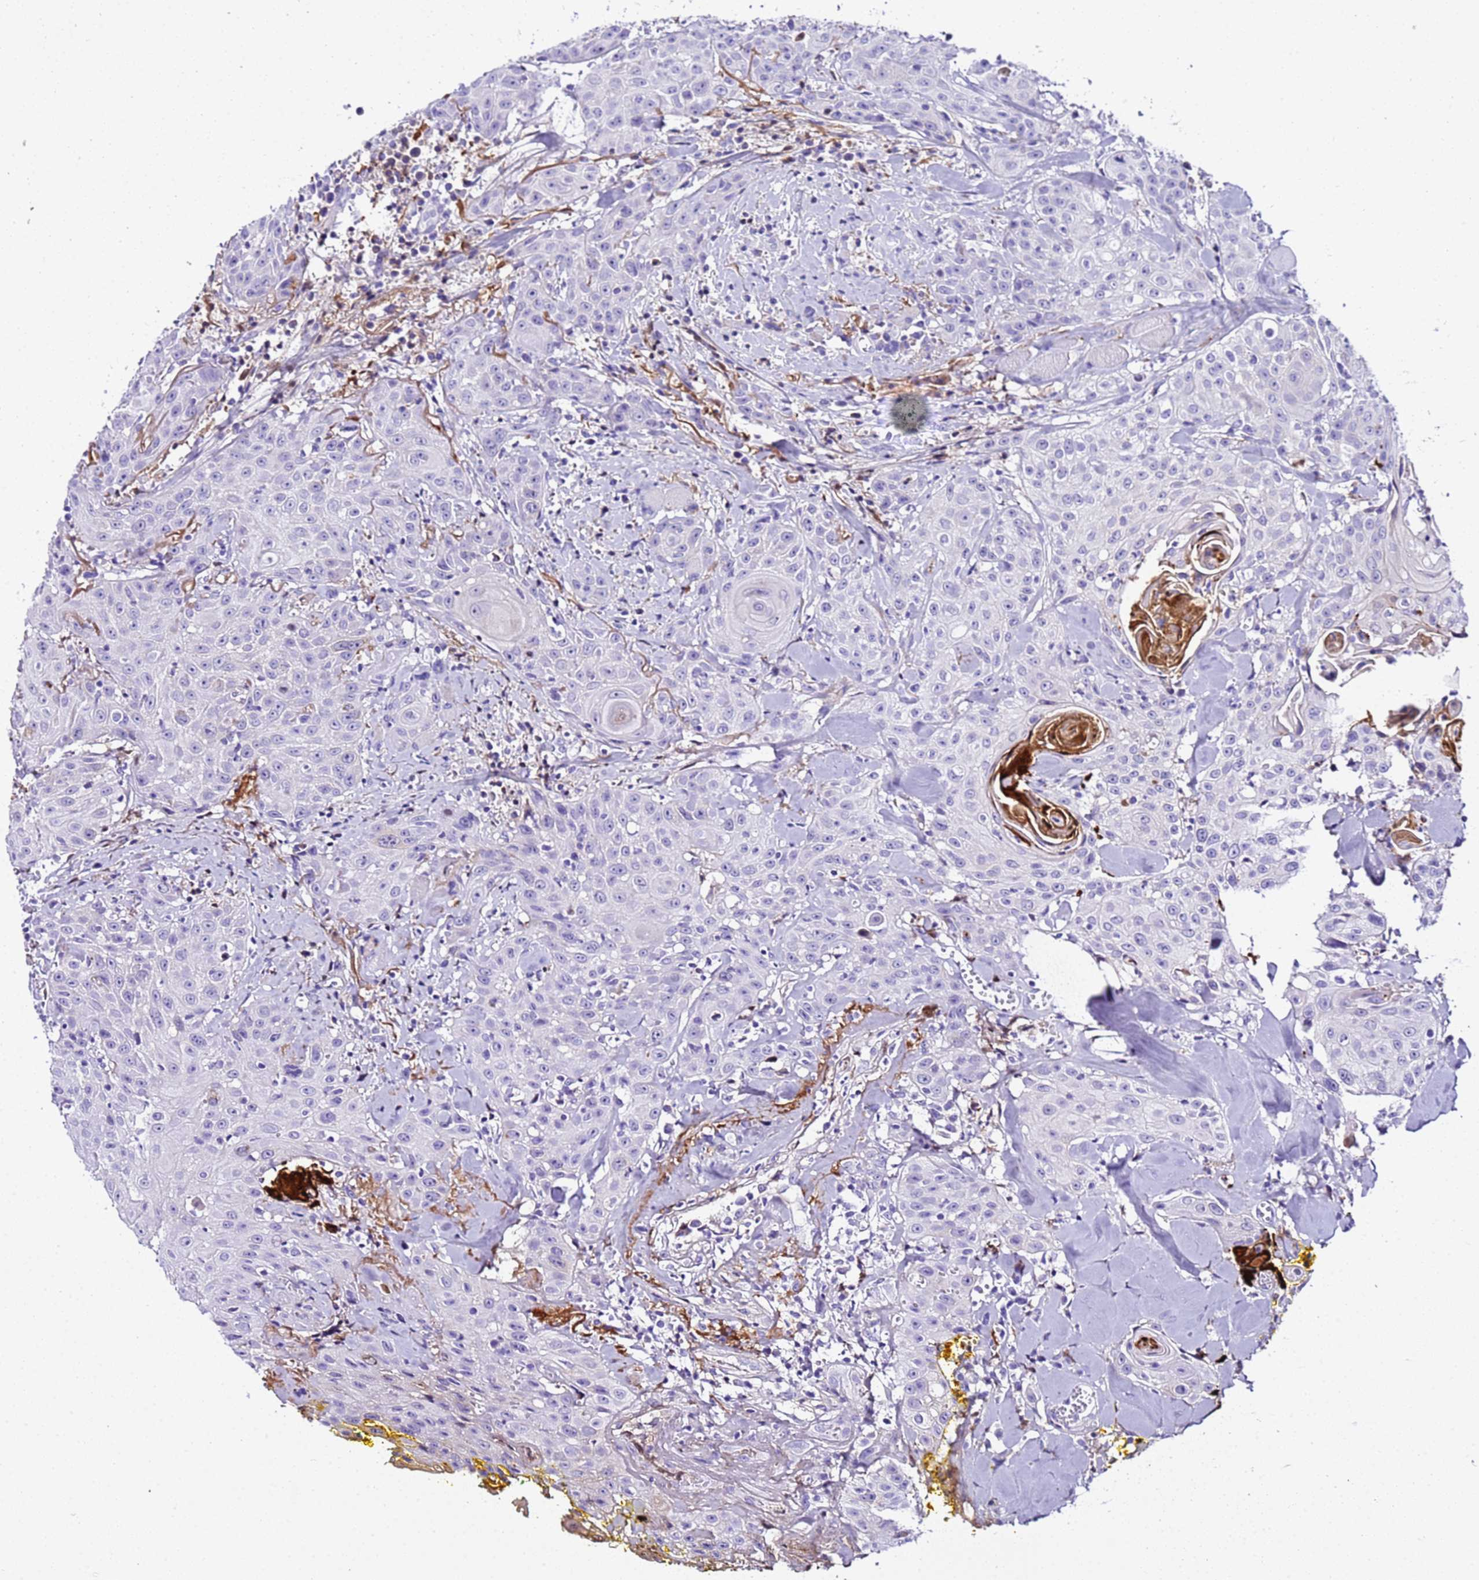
{"staining": {"intensity": "negative", "quantity": "none", "location": "none"}, "tissue": "head and neck cancer", "cell_type": "Tumor cells", "image_type": "cancer", "snomed": [{"axis": "morphology", "description": "Squamous cell carcinoma, NOS"}, {"axis": "topography", "description": "Oral tissue"}, {"axis": "topography", "description": "Head-Neck"}], "caption": "Immunohistochemical staining of human head and neck squamous cell carcinoma reveals no significant staining in tumor cells.", "gene": "CFHR2", "patient": {"sex": "female", "age": 82}}